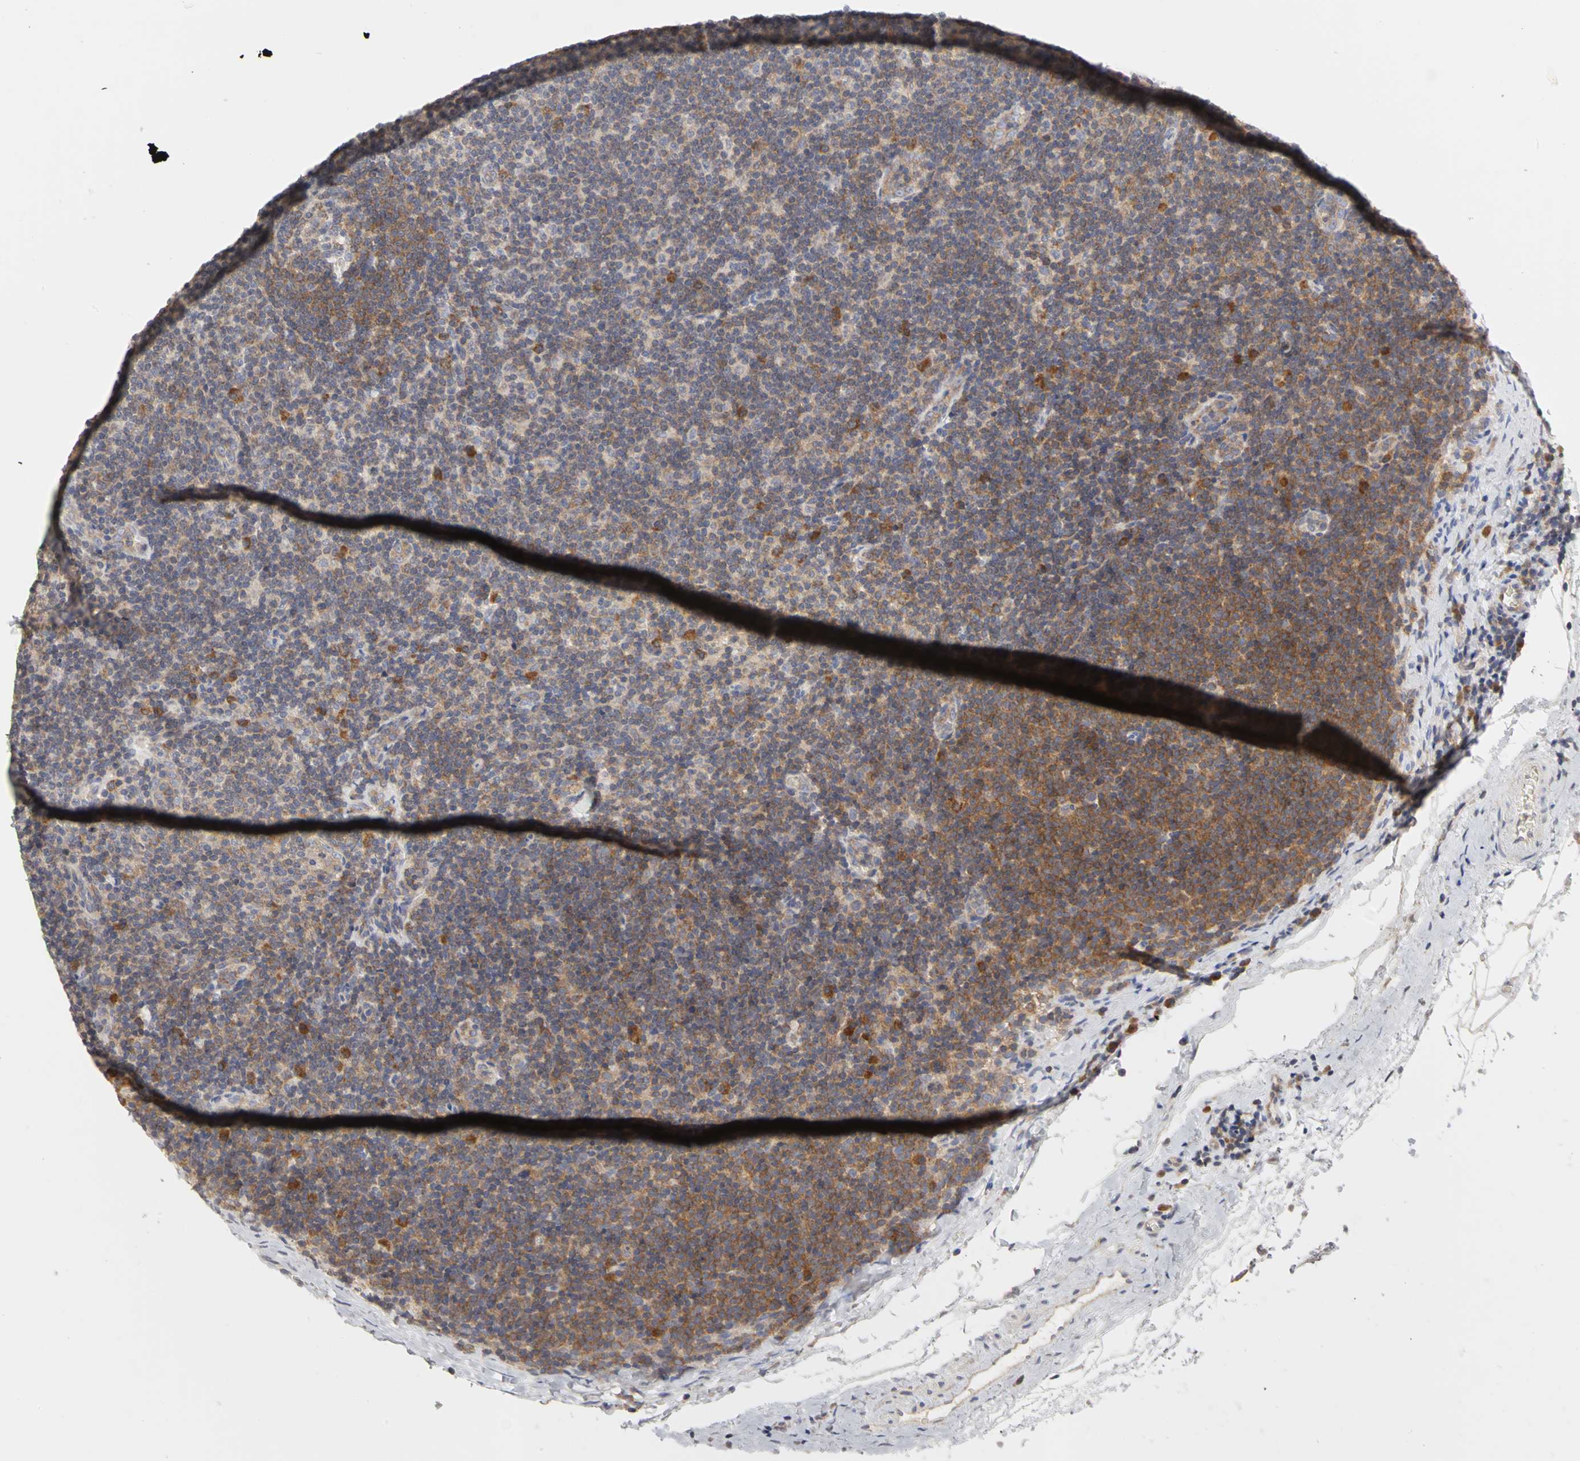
{"staining": {"intensity": "moderate", "quantity": ">75%", "location": "cytoplasmic/membranous"}, "tissue": "lymphoma", "cell_type": "Tumor cells", "image_type": "cancer", "snomed": [{"axis": "morphology", "description": "Malignant lymphoma, non-Hodgkin's type, Low grade"}, {"axis": "topography", "description": "Lymph node"}], "caption": "Human lymphoma stained with a protein marker shows moderate staining in tumor cells.", "gene": "IRAK1", "patient": {"sex": "male", "age": 70}}